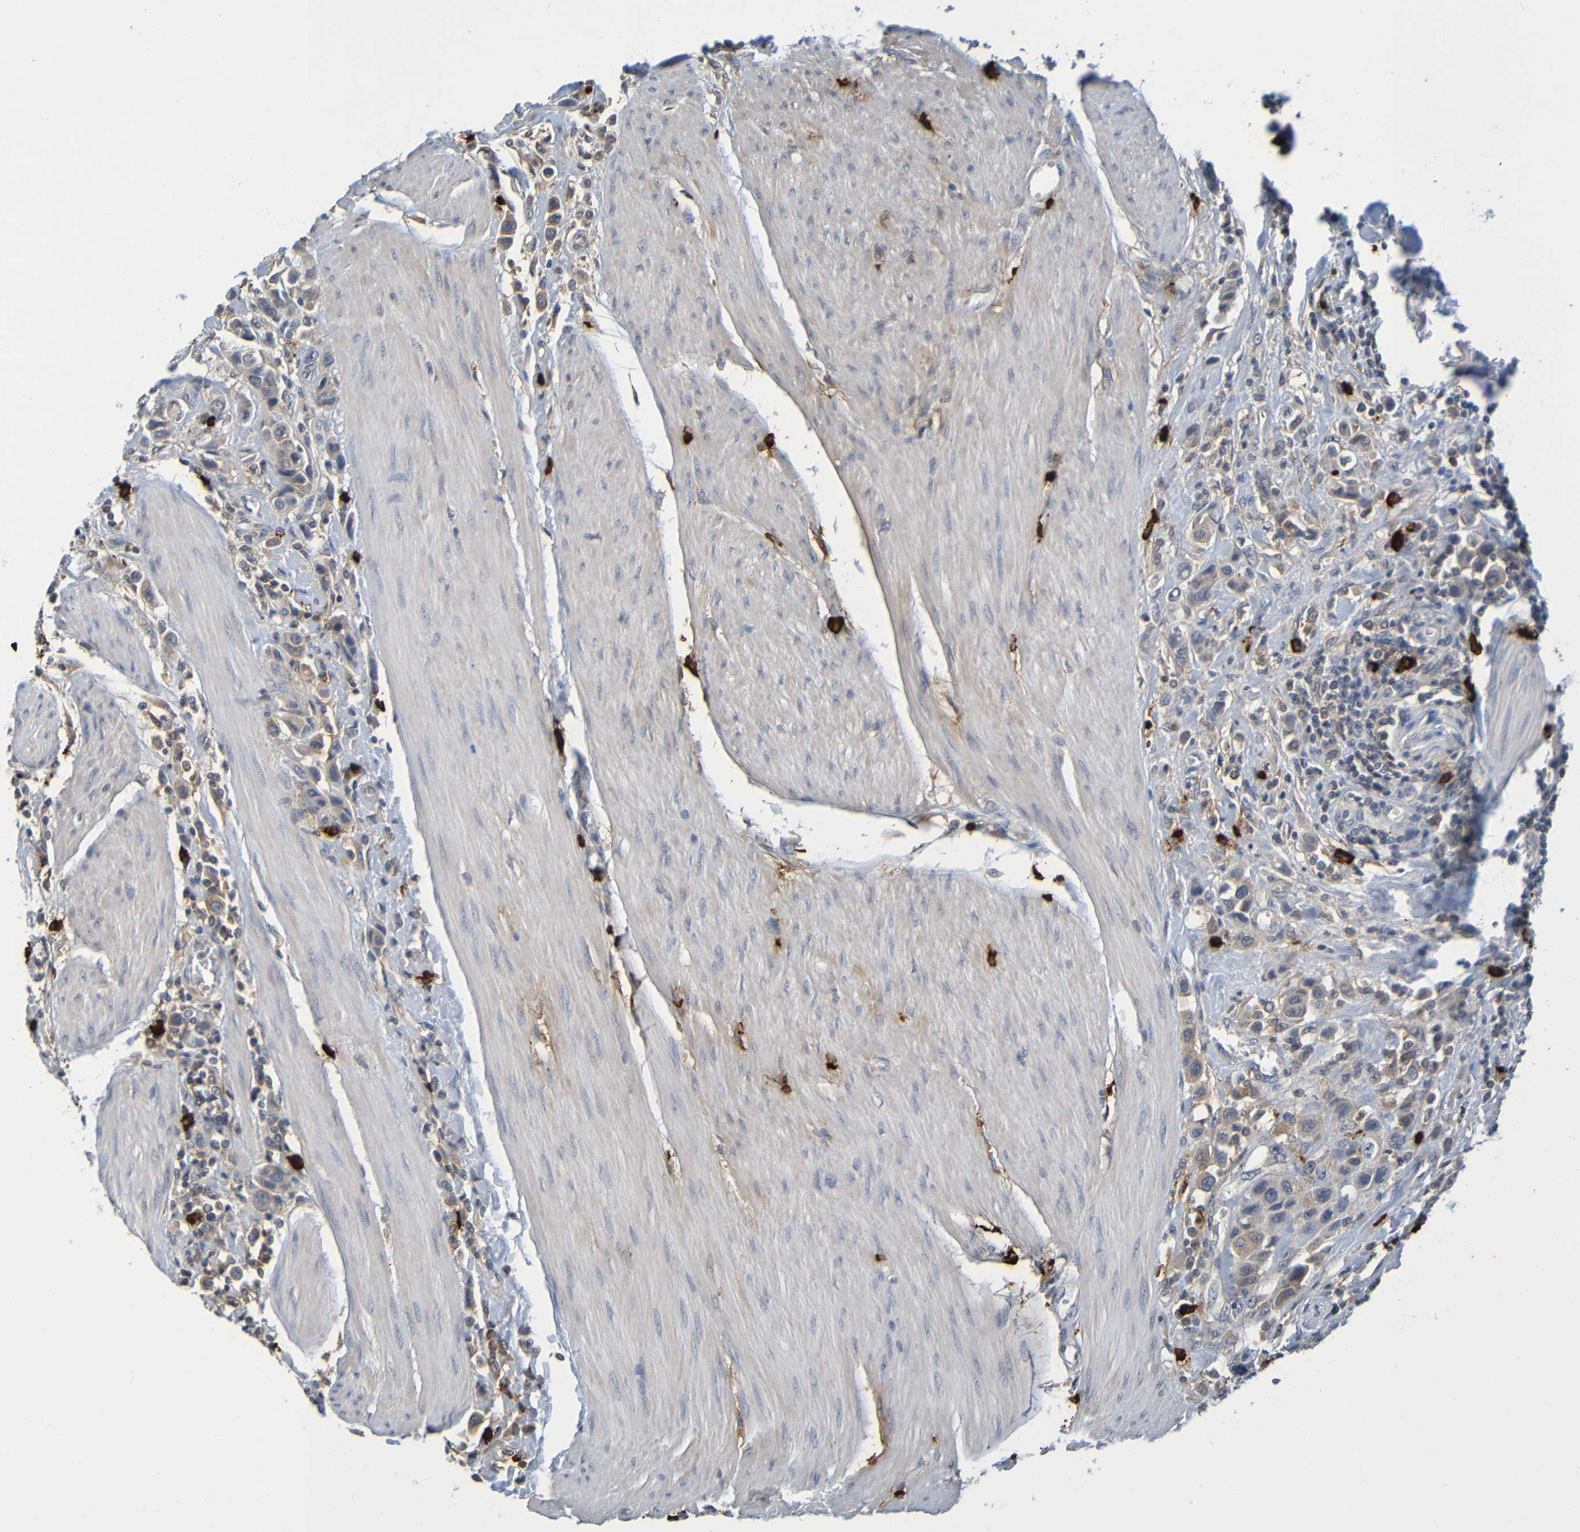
{"staining": {"intensity": "negative", "quantity": "none", "location": "none"}, "tissue": "urothelial cancer", "cell_type": "Tumor cells", "image_type": "cancer", "snomed": [{"axis": "morphology", "description": "Urothelial carcinoma, High grade"}, {"axis": "topography", "description": "Urinary bladder"}], "caption": "Urothelial cancer was stained to show a protein in brown. There is no significant positivity in tumor cells.", "gene": "C3AR1", "patient": {"sex": "male", "age": 50}}